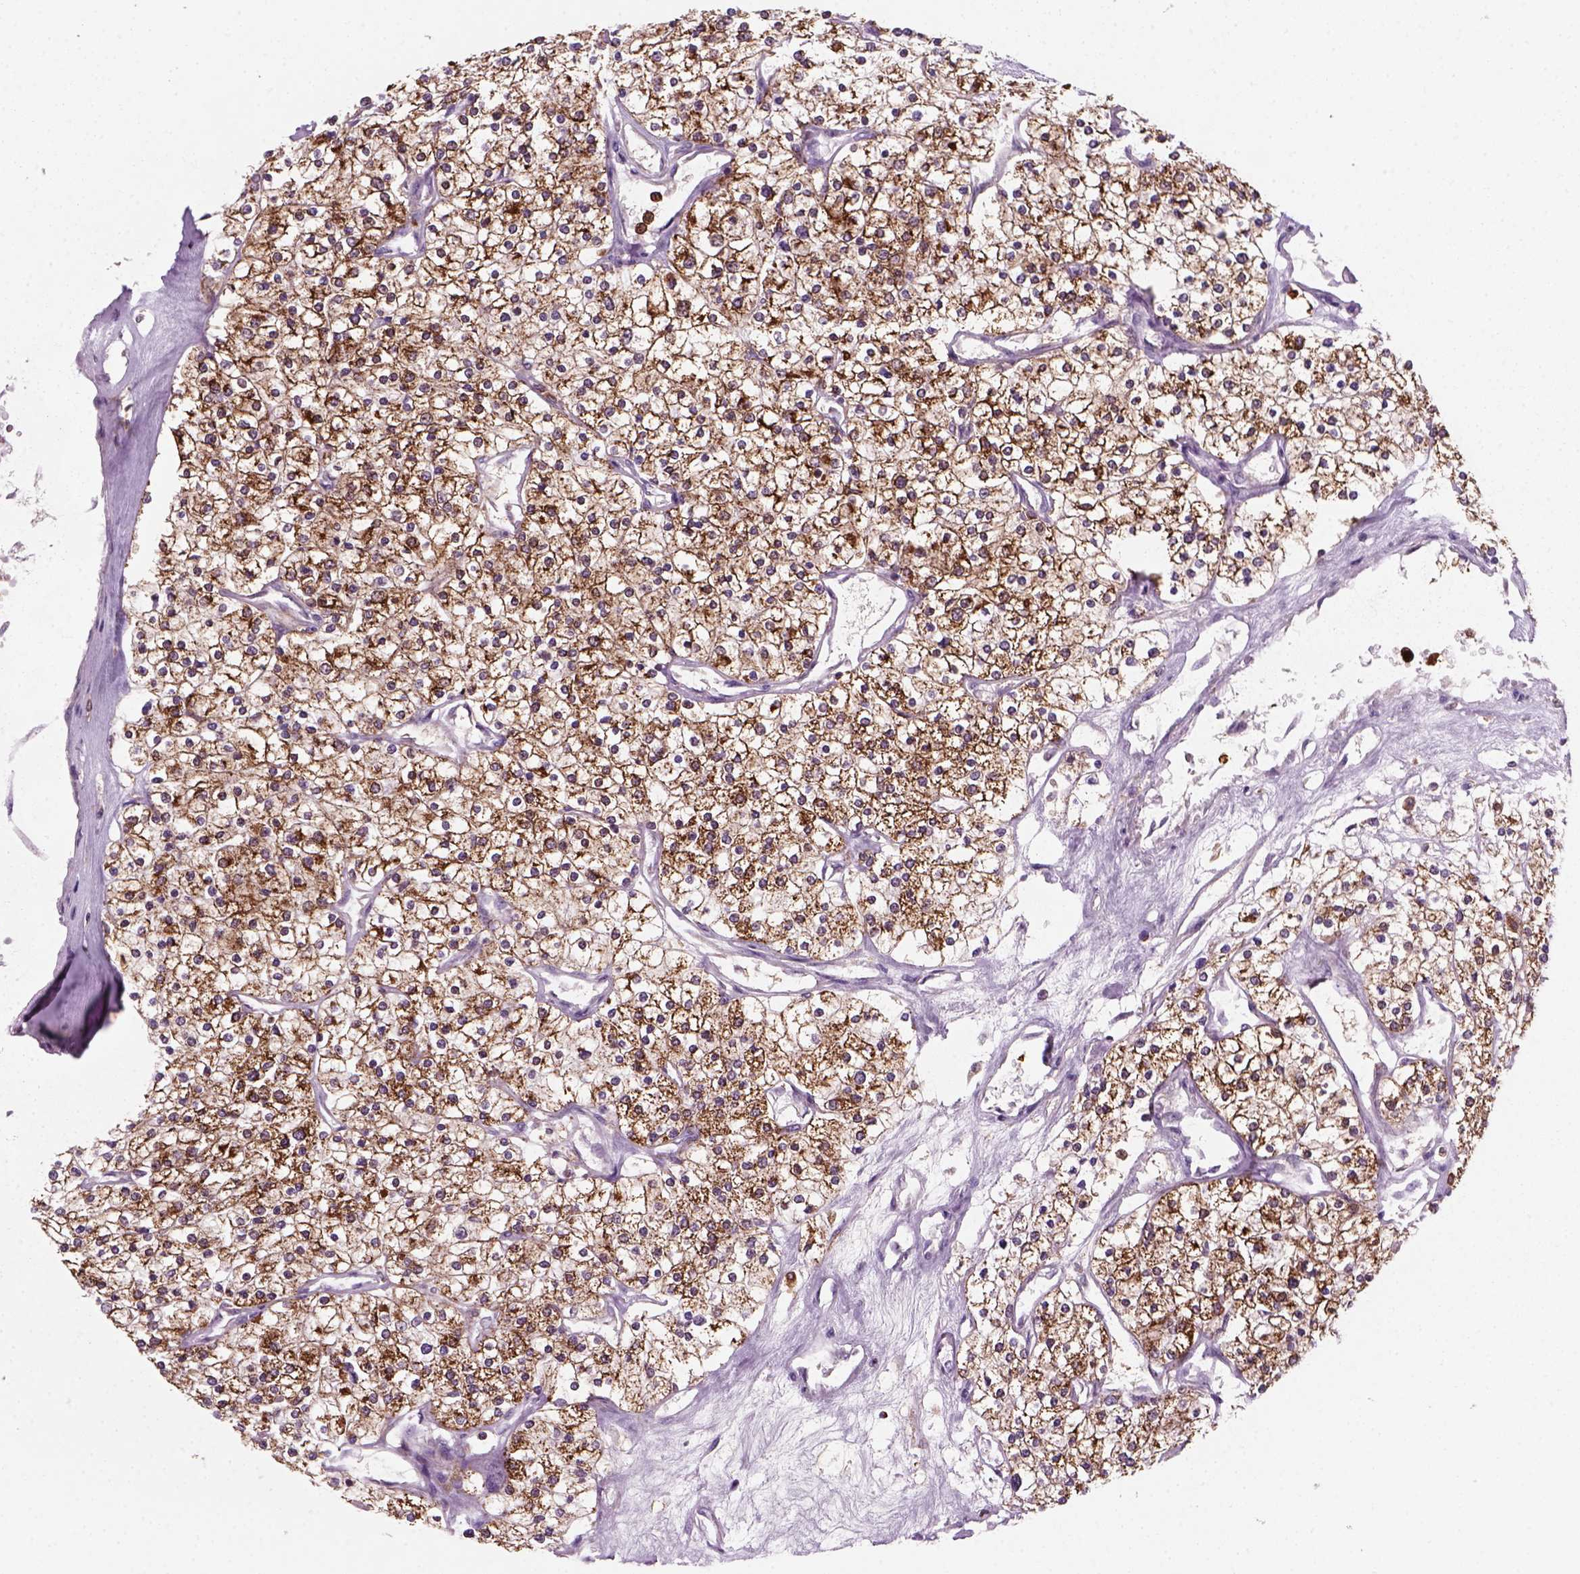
{"staining": {"intensity": "strong", "quantity": ">75%", "location": "cytoplasmic/membranous"}, "tissue": "renal cancer", "cell_type": "Tumor cells", "image_type": "cancer", "snomed": [{"axis": "morphology", "description": "Adenocarcinoma, NOS"}, {"axis": "topography", "description": "Kidney"}], "caption": "Immunohistochemistry of human adenocarcinoma (renal) shows high levels of strong cytoplasmic/membranous staining in approximately >75% of tumor cells.", "gene": "NUDT16L1", "patient": {"sex": "male", "age": 80}}